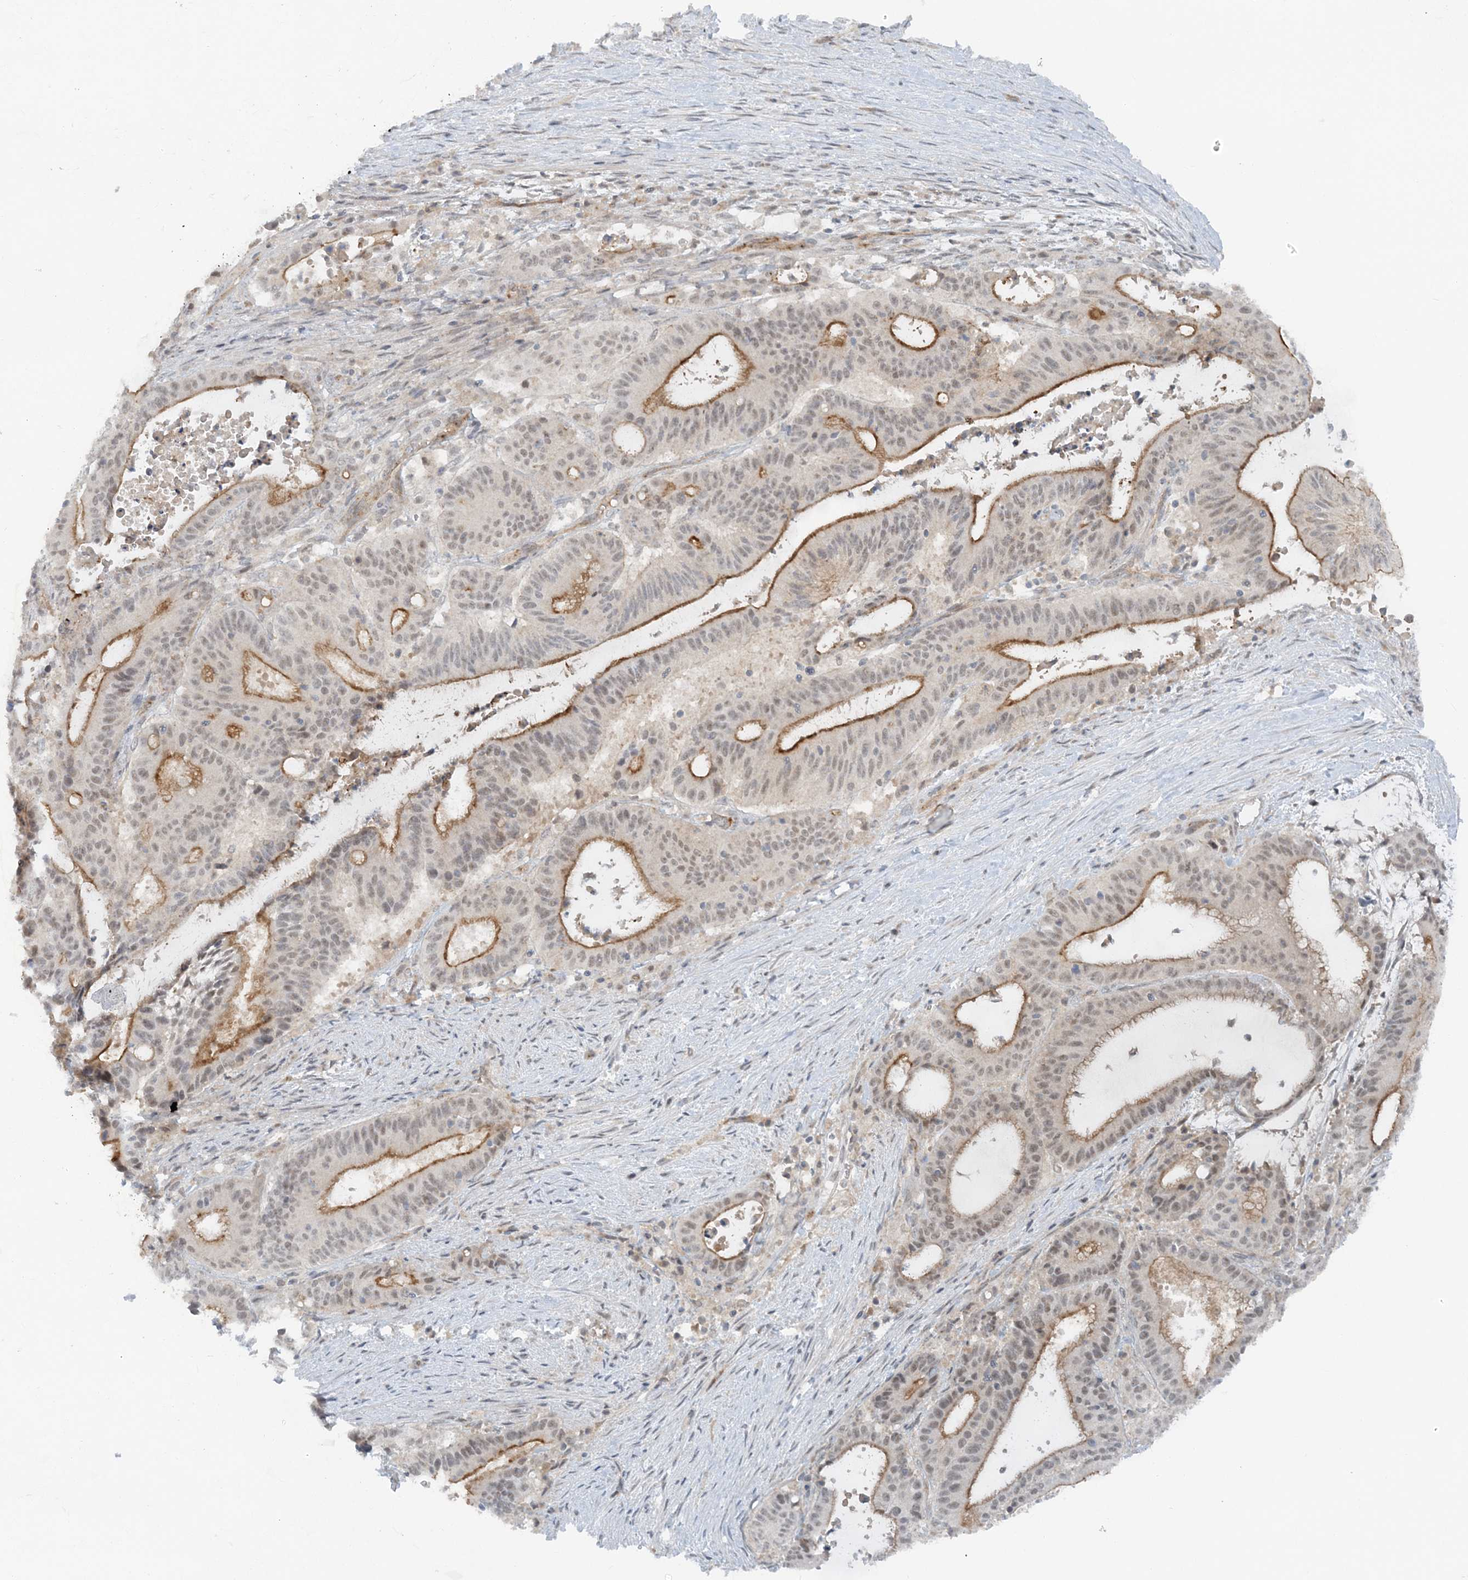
{"staining": {"intensity": "moderate", "quantity": "25%-75%", "location": "cytoplasmic/membranous"}, "tissue": "liver cancer", "cell_type": "Tumor cells", "image_type": "cancer", "snomed": [{"axis": "morphology", "description": "Normal tissue, NOS"}, {"axis": "morphology", "description": "Cholangiocarcinoma"}, {"axis": "topography", "description": "Liver"}, {"axis": "topography", "description": "Peripheral nerve tissue"}], "caption": "DAB (3,3'-diaminobenzidine) immunohistochemical staining of human liver cancer (cholangiocarcinoma) reveals moderate cytoplasmic/membranous protein expression in approximately 25%-75% of tumor cells.", "gene": "ATP11A", "patient": {"sex": "female", "age": 73}}